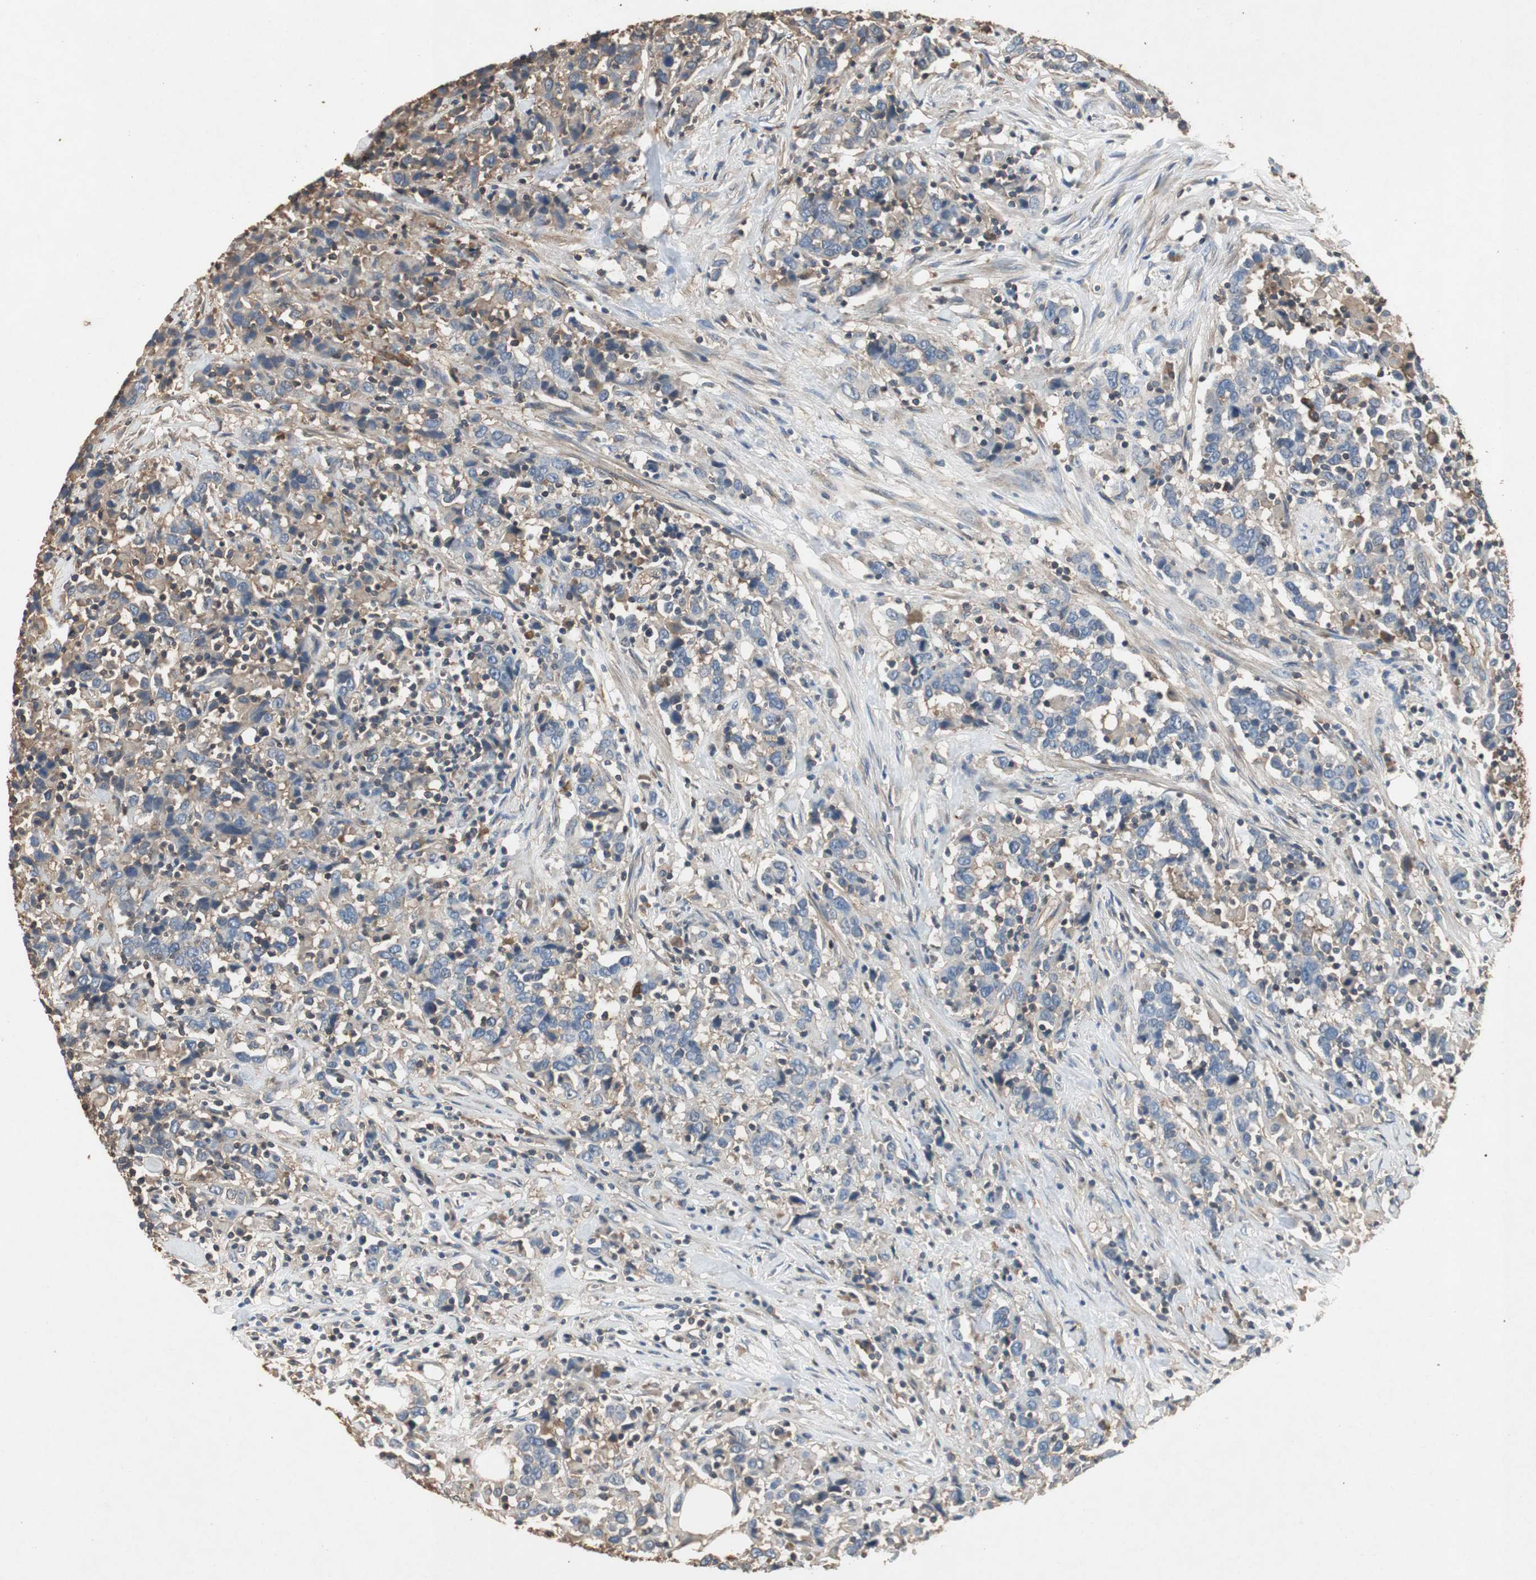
{"staining": {"intensity": "weak", "quantity": "<25%", "location": "cytoplasmic/membranous"}, "tissue": "urothelial cancer", "cell_type": "Tumor cells", "image_type": "cancer", "snomed": [{"axis": "morphology", "description": "Urothelial carcinoma, High grade"}, {"axis": "topography", "description": "Urinary bladder"}], "caption": "This is a image of immunohistochemistry staining of urothelial cancer, which shows no expression in tumor cells. (Brightfield microscopy of DAB IHC at high magnification).", "gene": "TNFRSF14", "patient": {"sex": "male", "age": 61}}